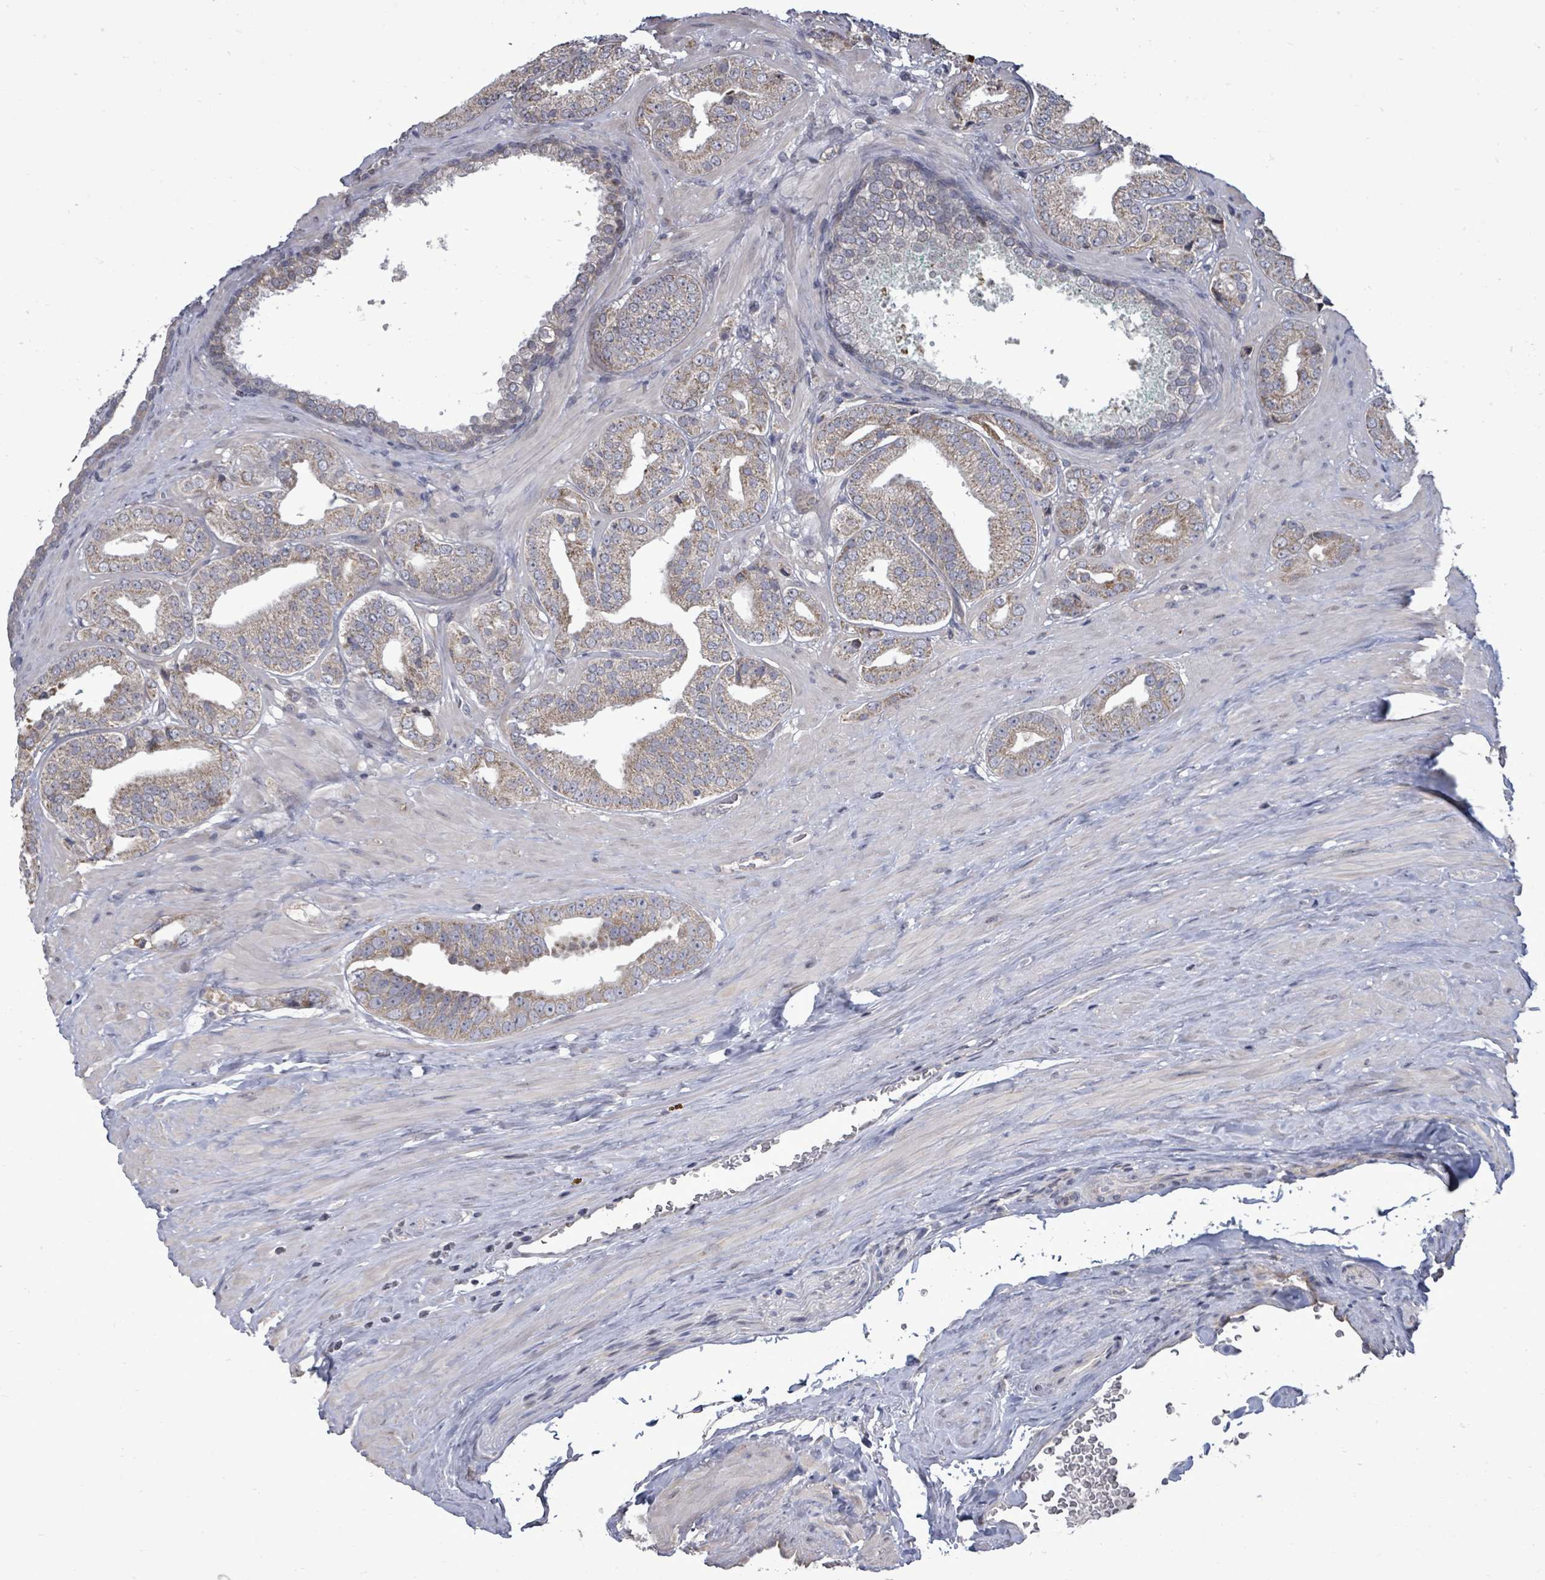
{"staining": {"intensity": "moderate", "quantity": "25%-75%", "location": "cytoplasmic/membranous"}, "tissue": "prostate cancer", "cell_type": "Tumor cells", "image_type": "cancer", "snomed": [{"axis": "morphology", "description": "Adenocarcinoma, High grade"}, {"axis": "topography", "description": "Prostate"}], "caption": "IHC of human prostate cancer demonstrates medium levels of moderate cytoplasmic/membranous staining in approximately 25%-75% of tumor cells.", "gene": "POMGNT2", "patient": {"sex": "male", "age": 63}}